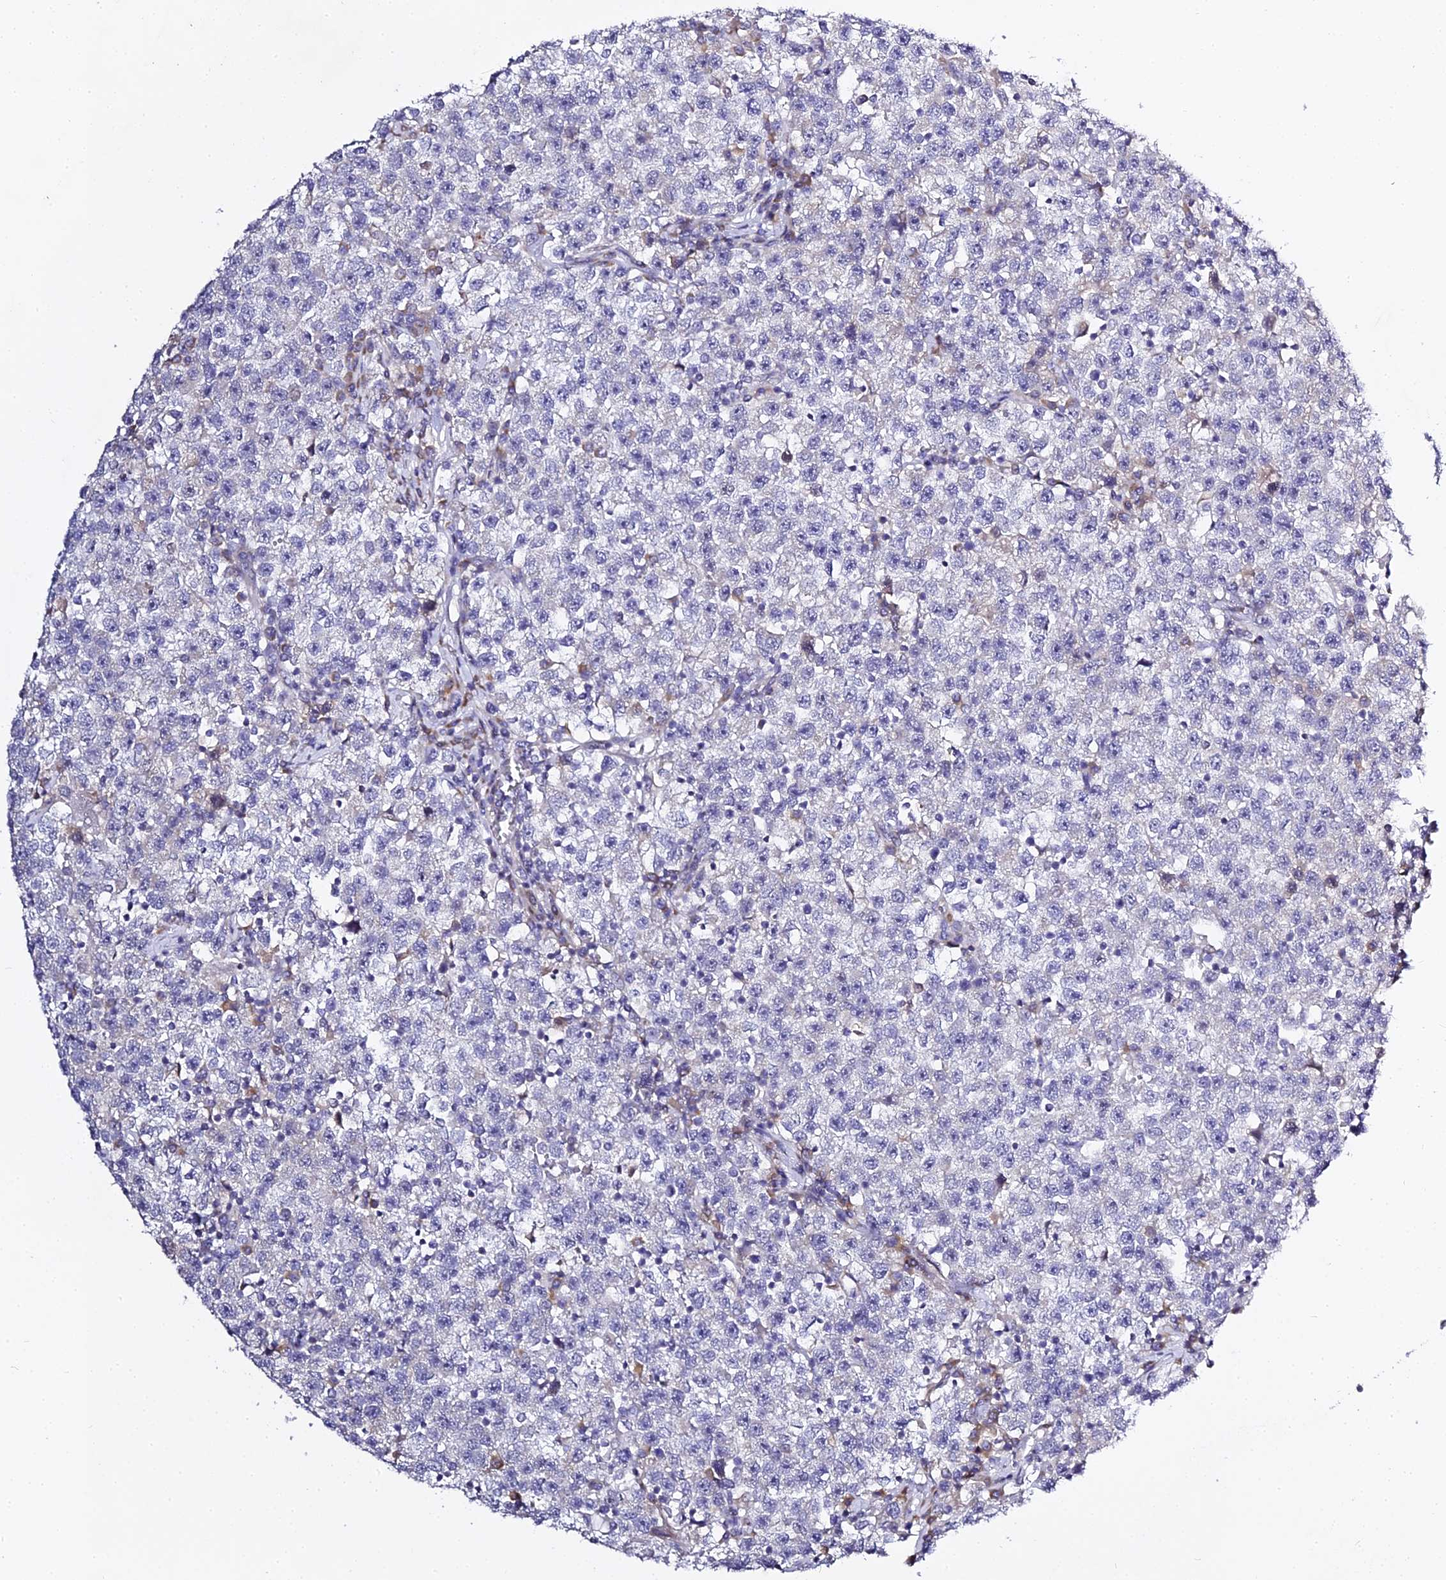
{"staining": {"intensity": "negative", "quantity": "none", "location": "none"}, "tissue": "testis cancer", "cell_type": "Tumor cells", "image_type": "cancer", "snomed": [{"axis": "morphology", "description": "Seminoma, NOS"}, {"axis": "topography", "description": "Testis"}], "caption": "Tumor cells show no significant protein expression in testis cancer.", "gene": "SERP1", "patient": {"sex": "male", "age": 22}}